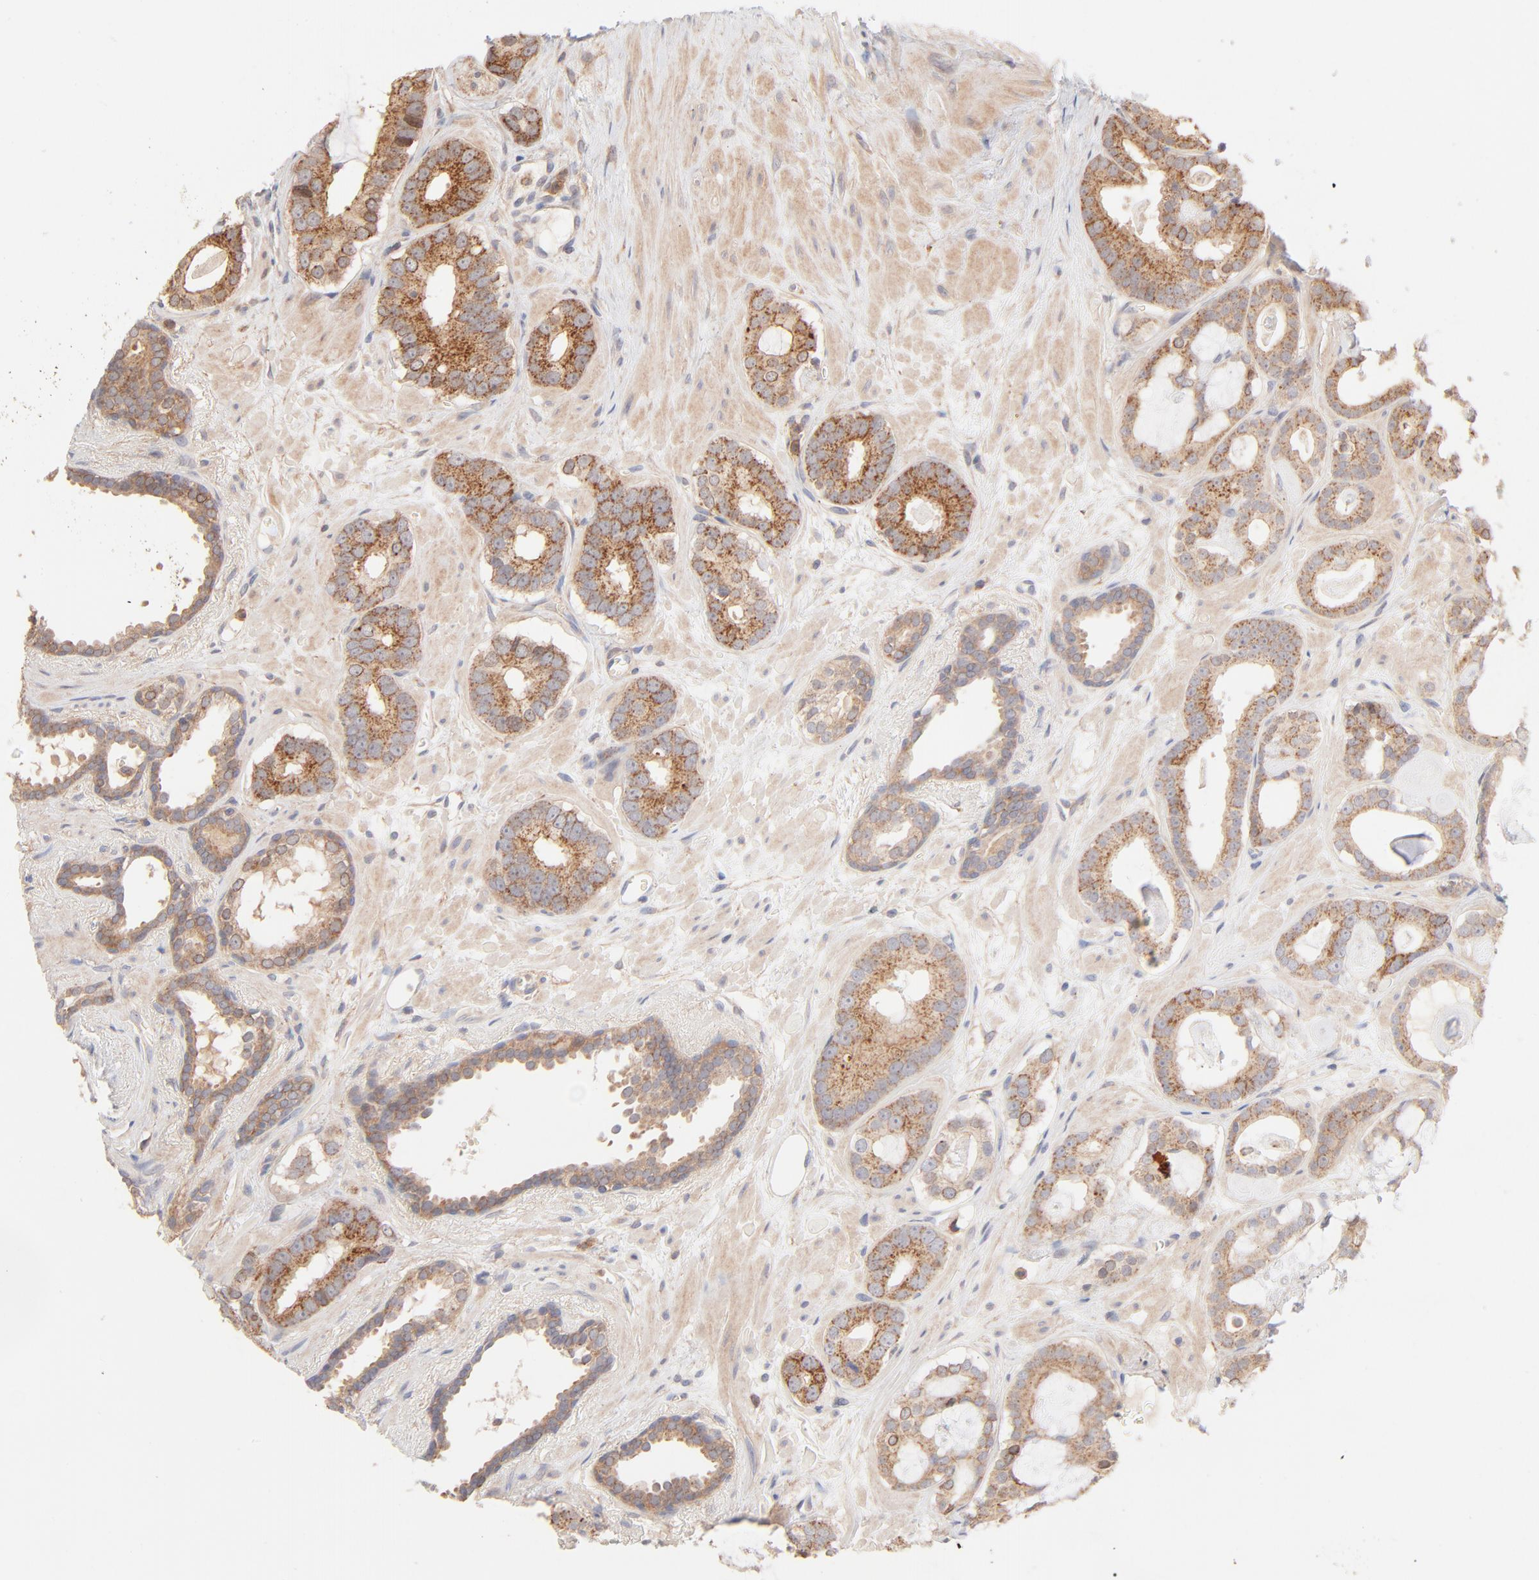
{"staining": {"intensity": "moderate", "quantity": ">75%", "location": "cytoplasmic/membranous"}, "tissue": "prostate cancer", "cell_type": "Tumor cells", "image_type": "cancer", "snomed": [{"axis": "morphology", "description": "Adenocarcinoma, Low grade"}, {"axis": "topography", "description": "Prostate"}], "caption": "A high-resolution photomicrograph shows immunohistochemistry staining of prostate cancer, which exhibits moderate cytoplasmic/membranous staining in about >75% of tumor cells.", "gene": "CSPG4", "patient": {"sex": "male", "age": 57}}